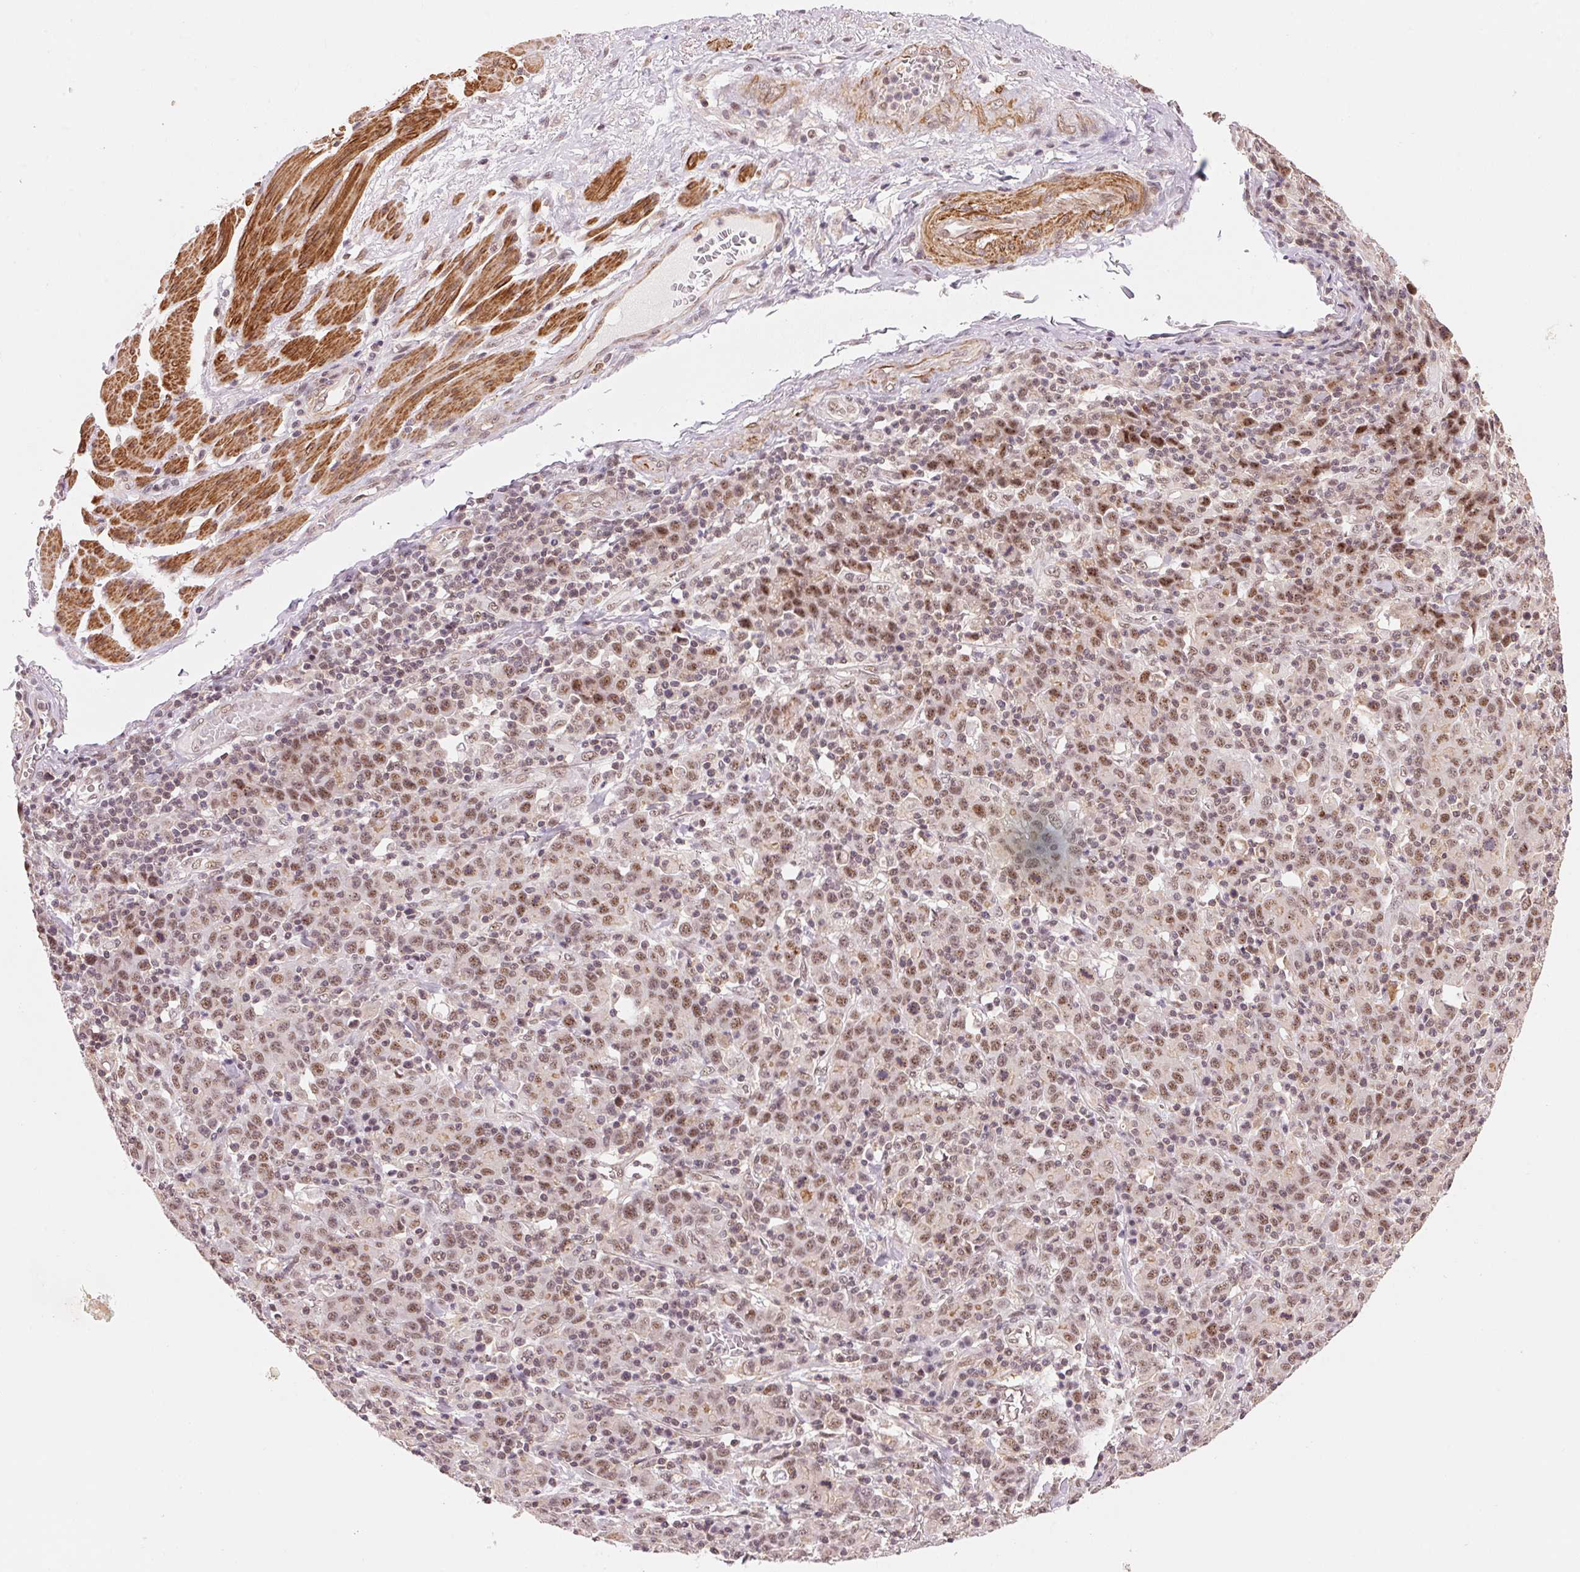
{"staining": {"intensity": "moderate", "quantity": "25%-75%", "location": "nuclear"}, "tissue": "stomach cancer", "cell_type": "Tumor cells", "image_type": "cancer", "snomed": [{"axis": "morphology", "description": "Adenocarcinoma, NOS"}, {"axis": "topography", "description": "Stomach, upper"}], "caption": "Moderate nuclear expression is seen in approximately 25%-75% of tumor cells in stomach cancer (adenocarcinoma). (Brightfield microscopy of DAB IHC at high magnification).", "gene": "HNRNPDL", "patient": {"sex": "male", "age": 69}}